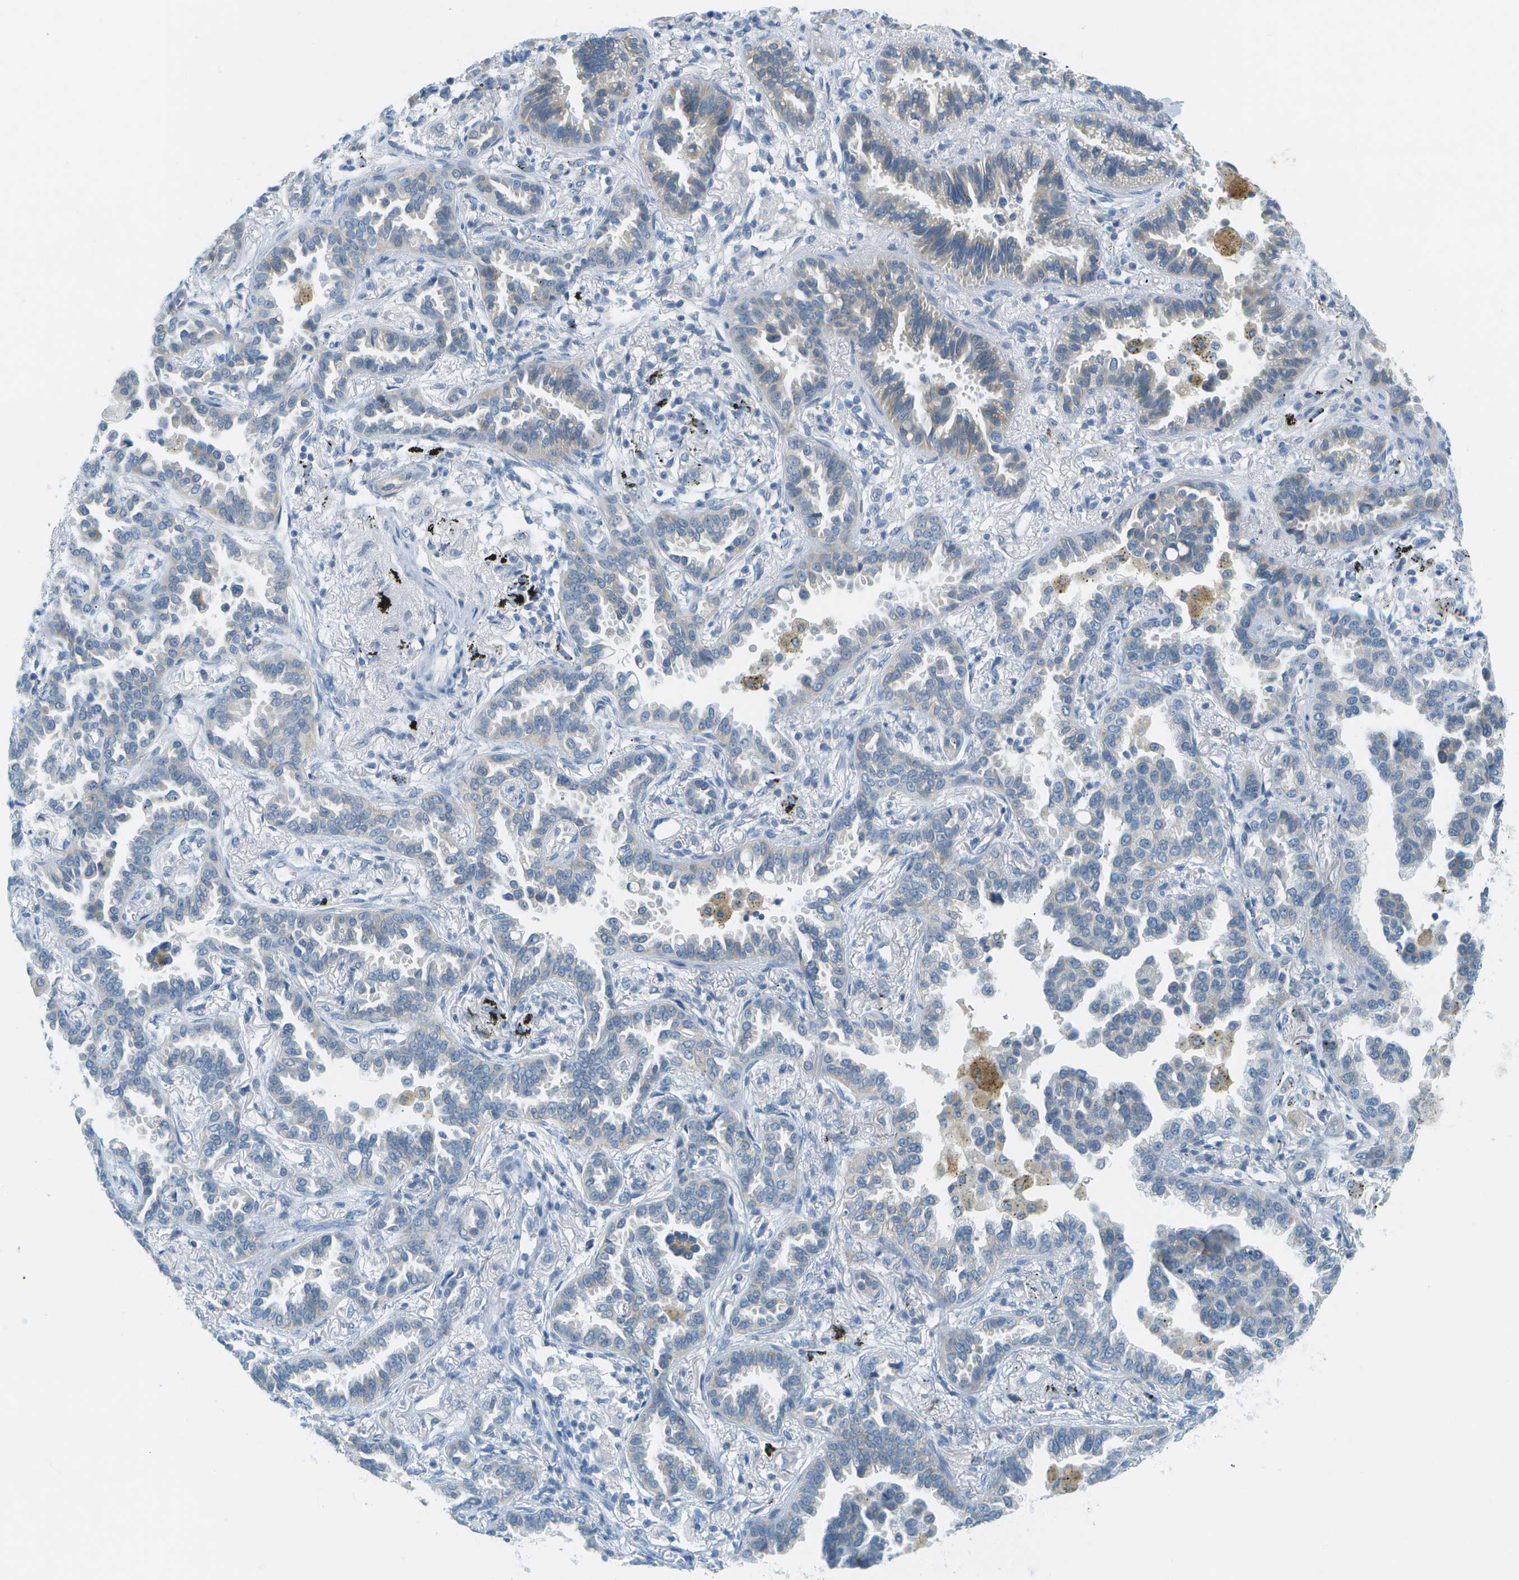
{"staining": {"intensity": "weak", "quantity": "<25%", "location": "cytoplasmic/membranous"}, "tissue": "lung cancer", "cell_type": "Tumor cells", "image_type": "cancer", "snomed": [{"axis": "morphology", "description": "Normal tissue, NOS"}, {"axis": "morphology", "description": "Adenocarcinoma, NOS"}, {"axis": "topography", "description": "Lung"}], "caption": "High magnification brightfield microscopy of lung cancer stained with DAB (3,3'-diaminobenzidine) (brown) and counterstained with hematoxylin (blue): tumor cells show no significant positivity. Nuclei are stained in blue.", "gene": "SMYD5", "patient": {"sex": "male", "age": 59}}